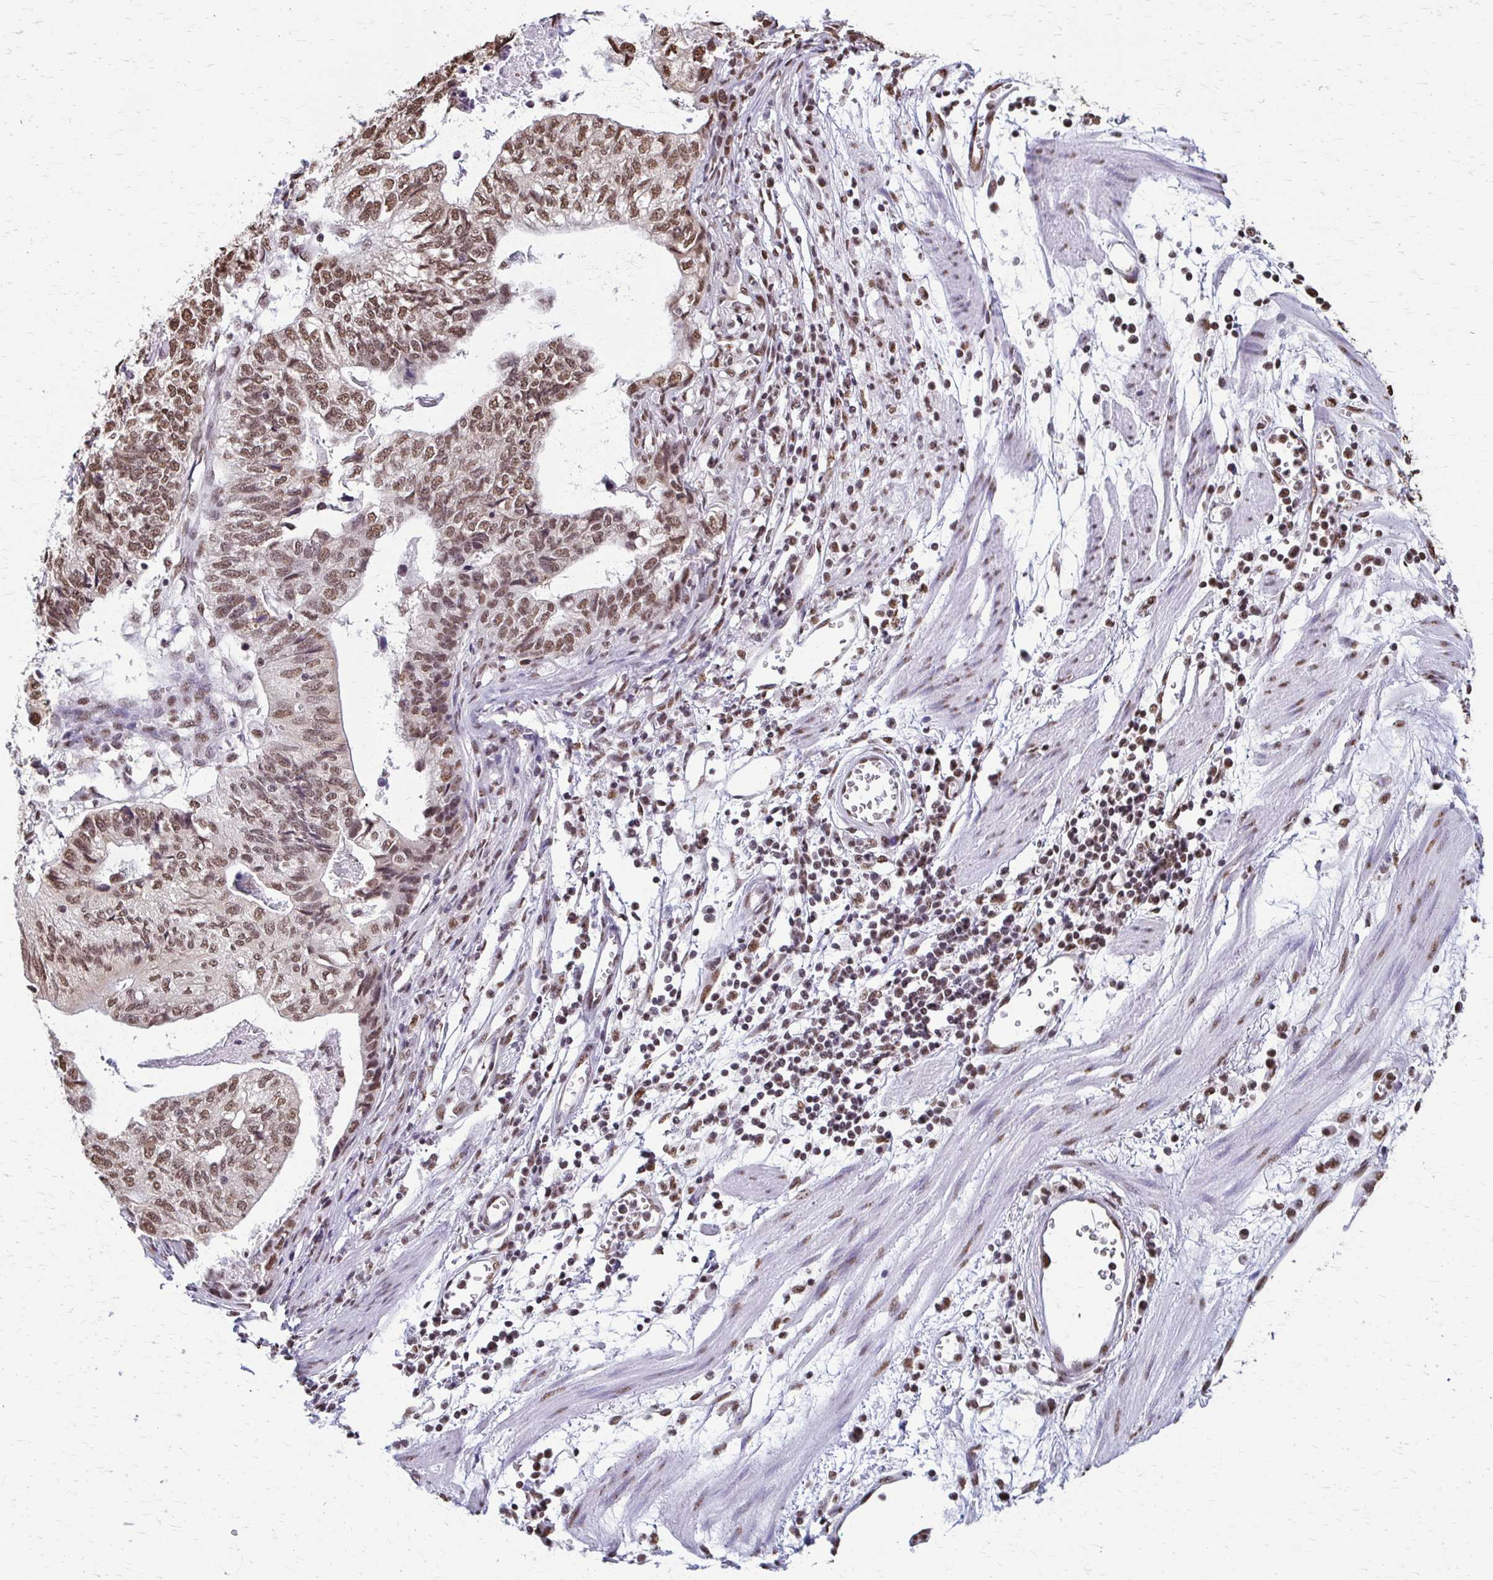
{"staining": {"intensity": "moderate", "quantity": ">75%", "location": "nuclear"}, "tissue": "stomach cancer", "cell_type": "Tumor cells", "image_type": "cancer", "snomed": [{"axis": "morphology", "description": "Adenocarcinoma, NOS"}, {"axis": "topography", "description": "Stomach, upper"}], "caption": "Immunohistochemical staining of human stomach adenocarcinoma reveals moderate nuclear protein staining in approximately >75% of tumor cells. The staining was performed using DAB, with brown indicating positive protein expression. Nuclei are stained blue with hematoxylin.", "gene": "SNRPA", "patient": {"sex": "female", "age": 67}}